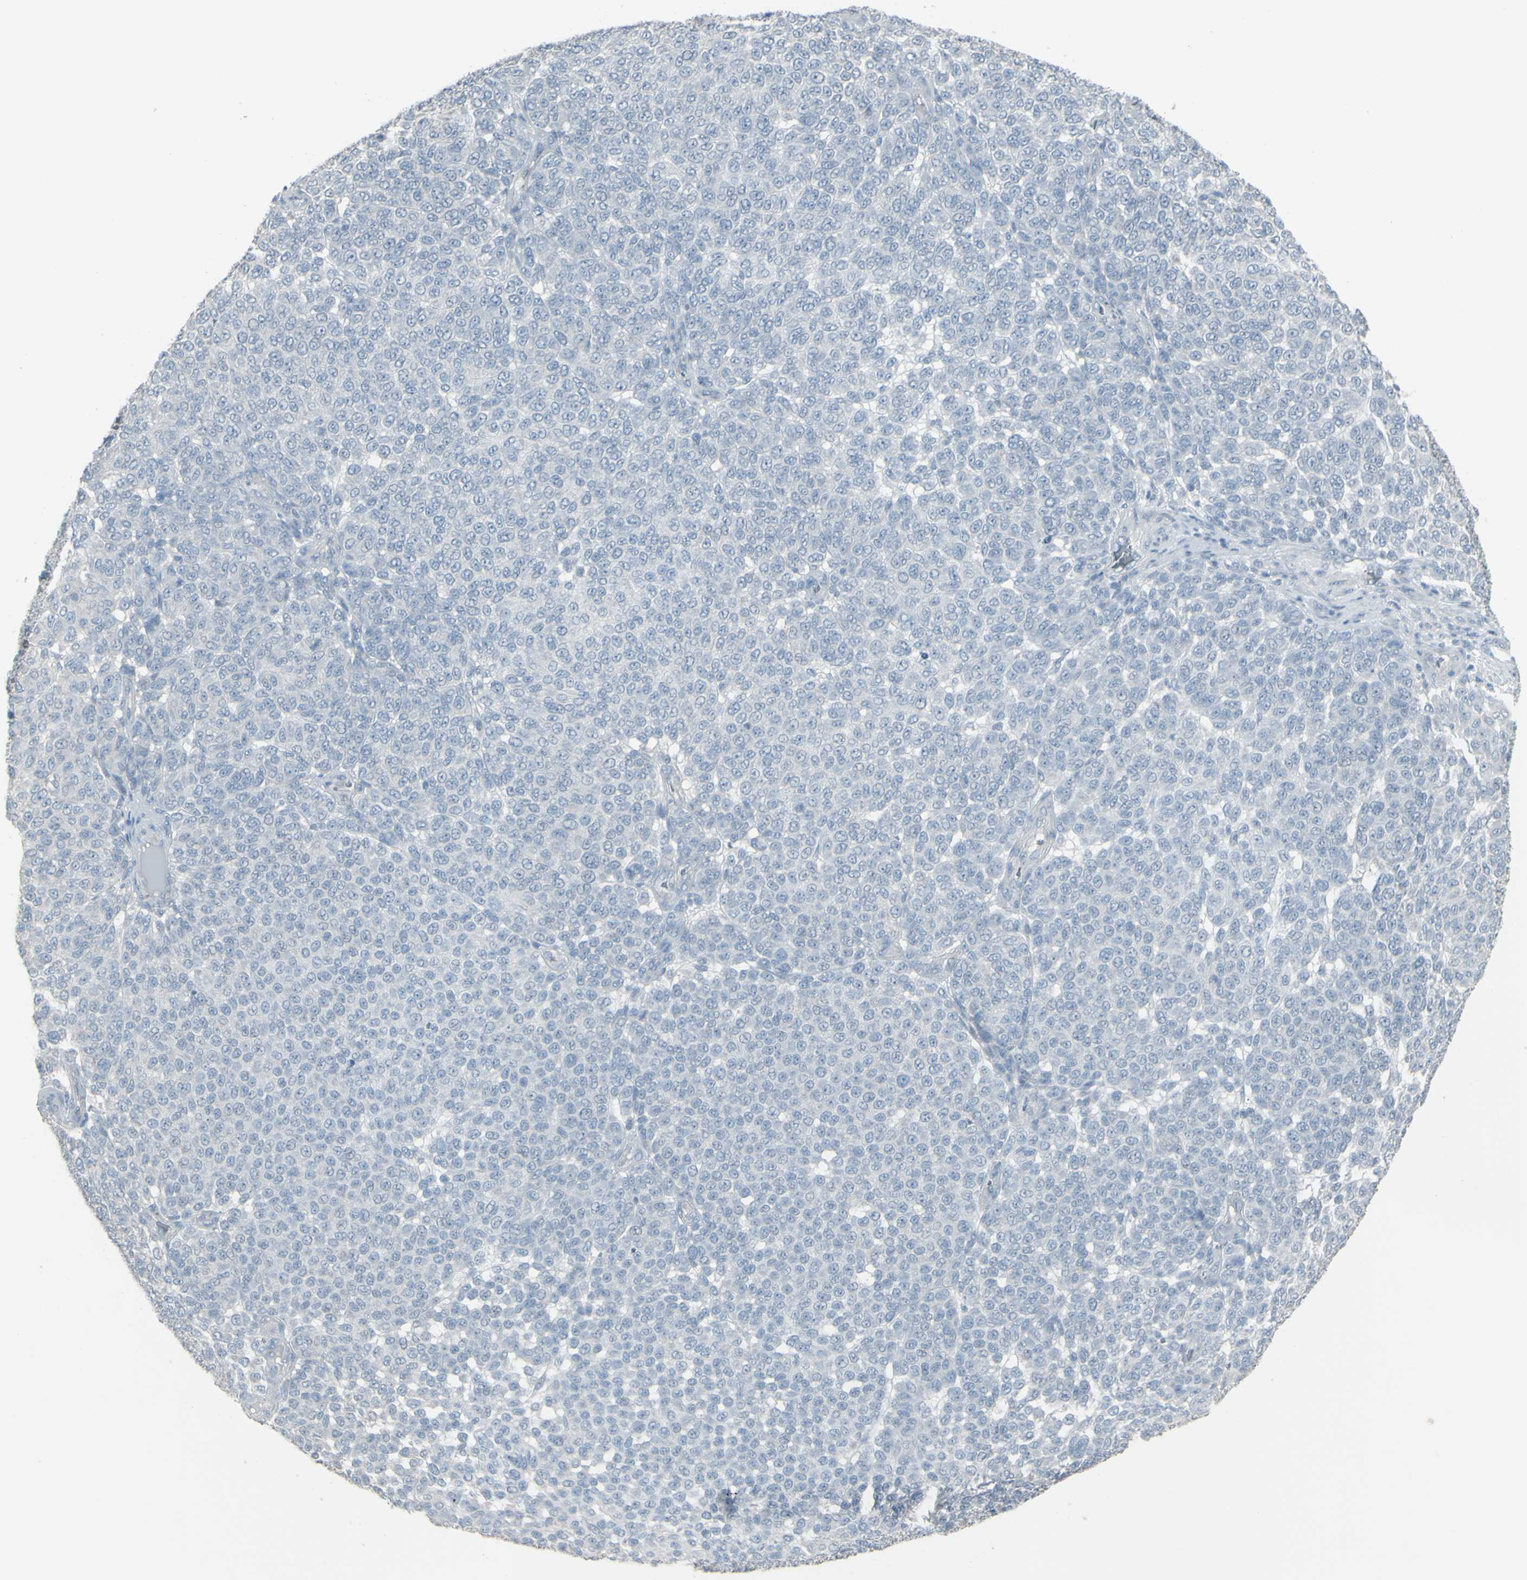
{"staining": {"intensity": "negative", "quantity": "none", "location": "none"}, "tissue": "melanoma", "cell_type": "Tumor cells", "image_type": "cancer", "snomed": [{"axis": "morphology", "description": "Malignant melanoma, NOS"}, {"axis": "topography", "description": "Skin"}], "caption": "A photomicrograph of human malignant melanoma is negative for staining in tumor cells. (Brightfield microscopy of DAB (3,3'-diaminobenzidine) immunohistochemistry (IHC) at high magnification).", "gene": "CD79B", "patient": {"sex": "male", "age": 59}}